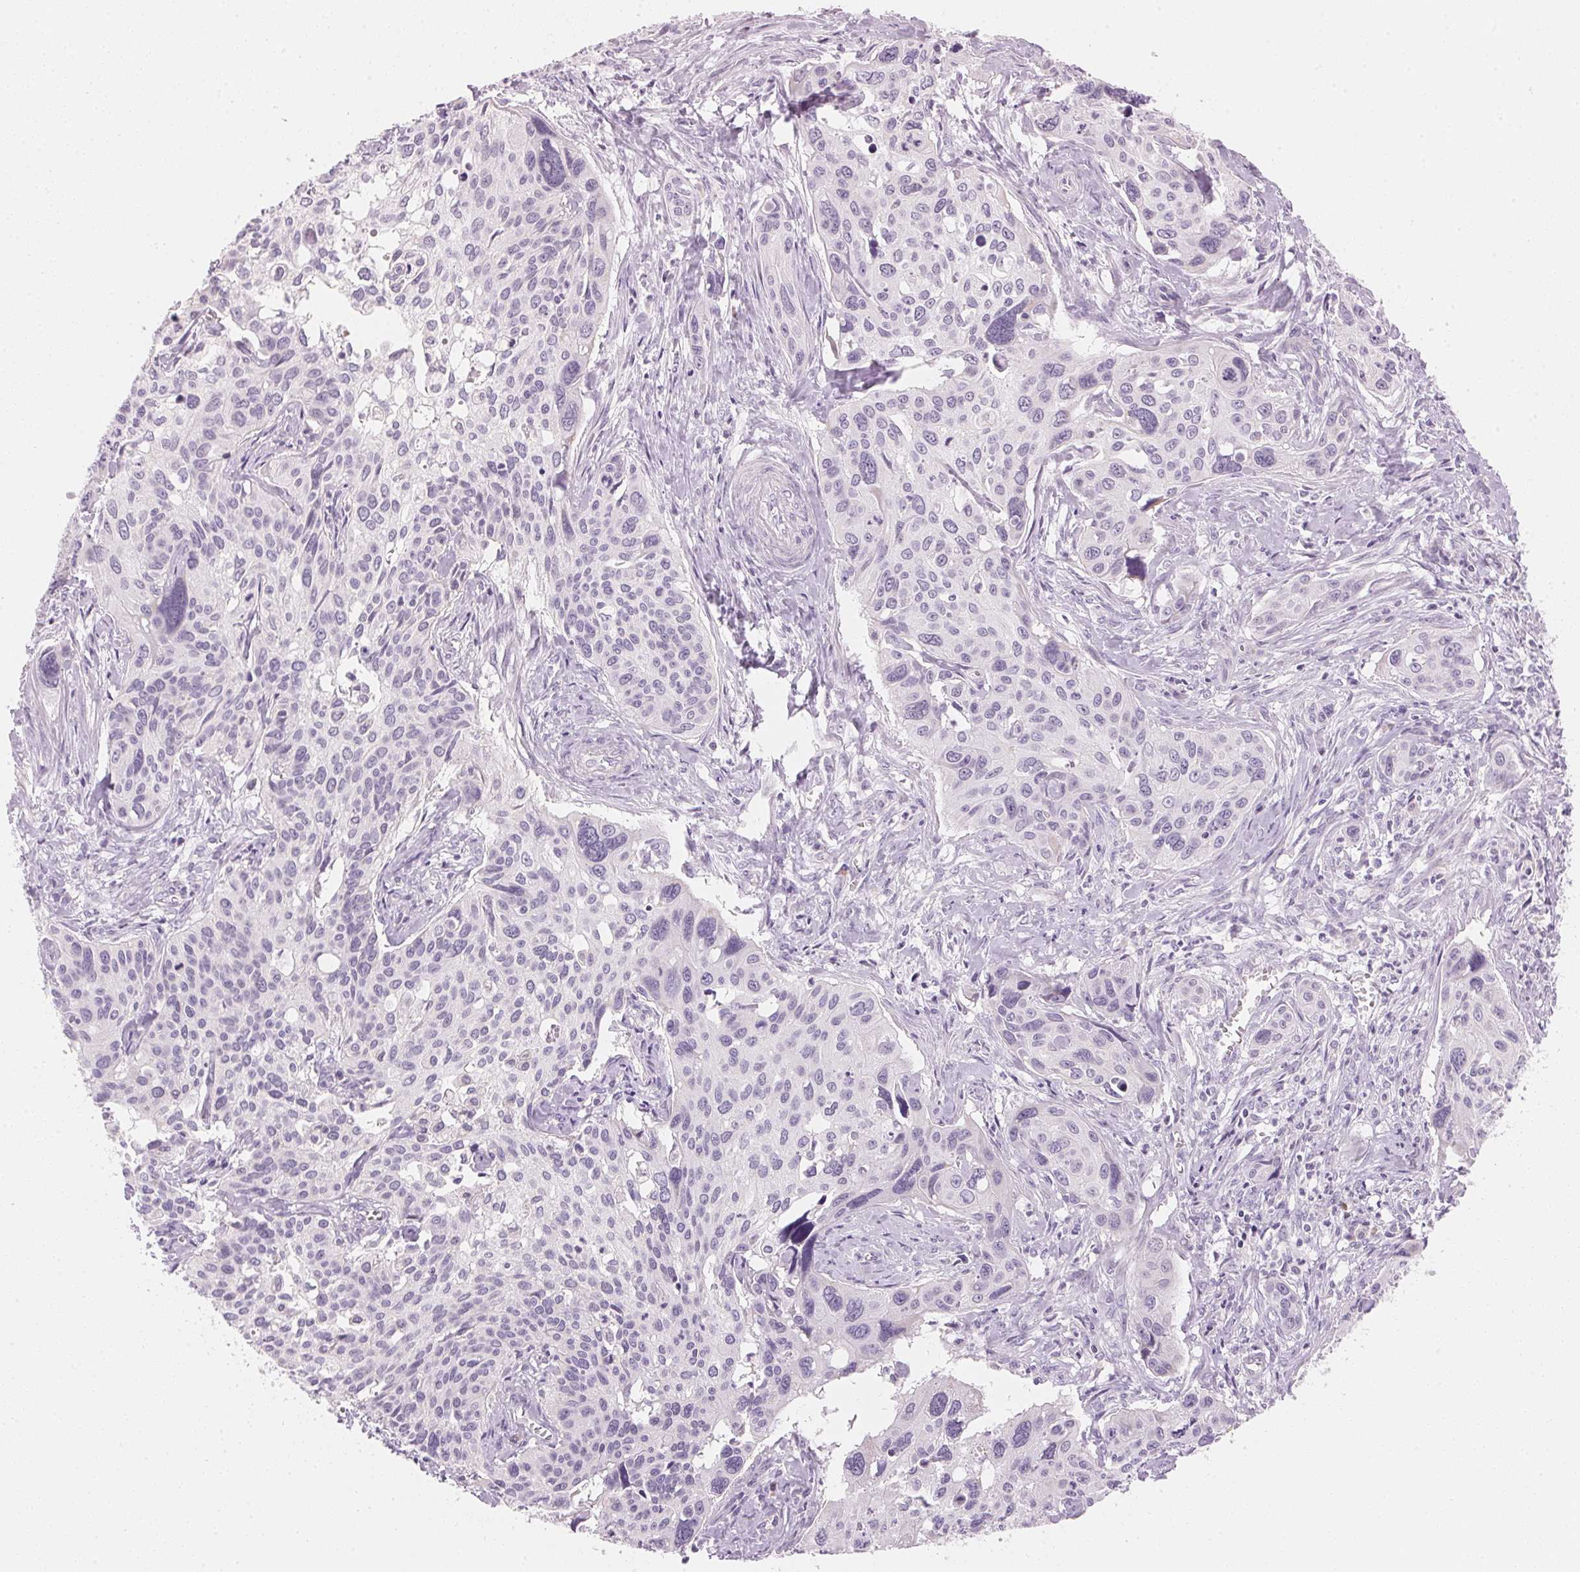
{"staining": {"intensity": "negative", "quantity": "none", "location": "none"}, "tissue": "cervical cancer", "cell_type": "Tumor cells", "image_type": "cancer", "snomed": [{"axis": "morphology", "description": "Squamous cell carcinoma, NOS"}, {"axis": "topography", "description": "Cervix"}], "caption": "The immunohistochemistry histopathology image has no significant staining in tumor cells of cervical cancer (squamous cell carcinoma) tissue.", "gene": "HOXB13", "patient": {"sex": "female", "age": 31}}